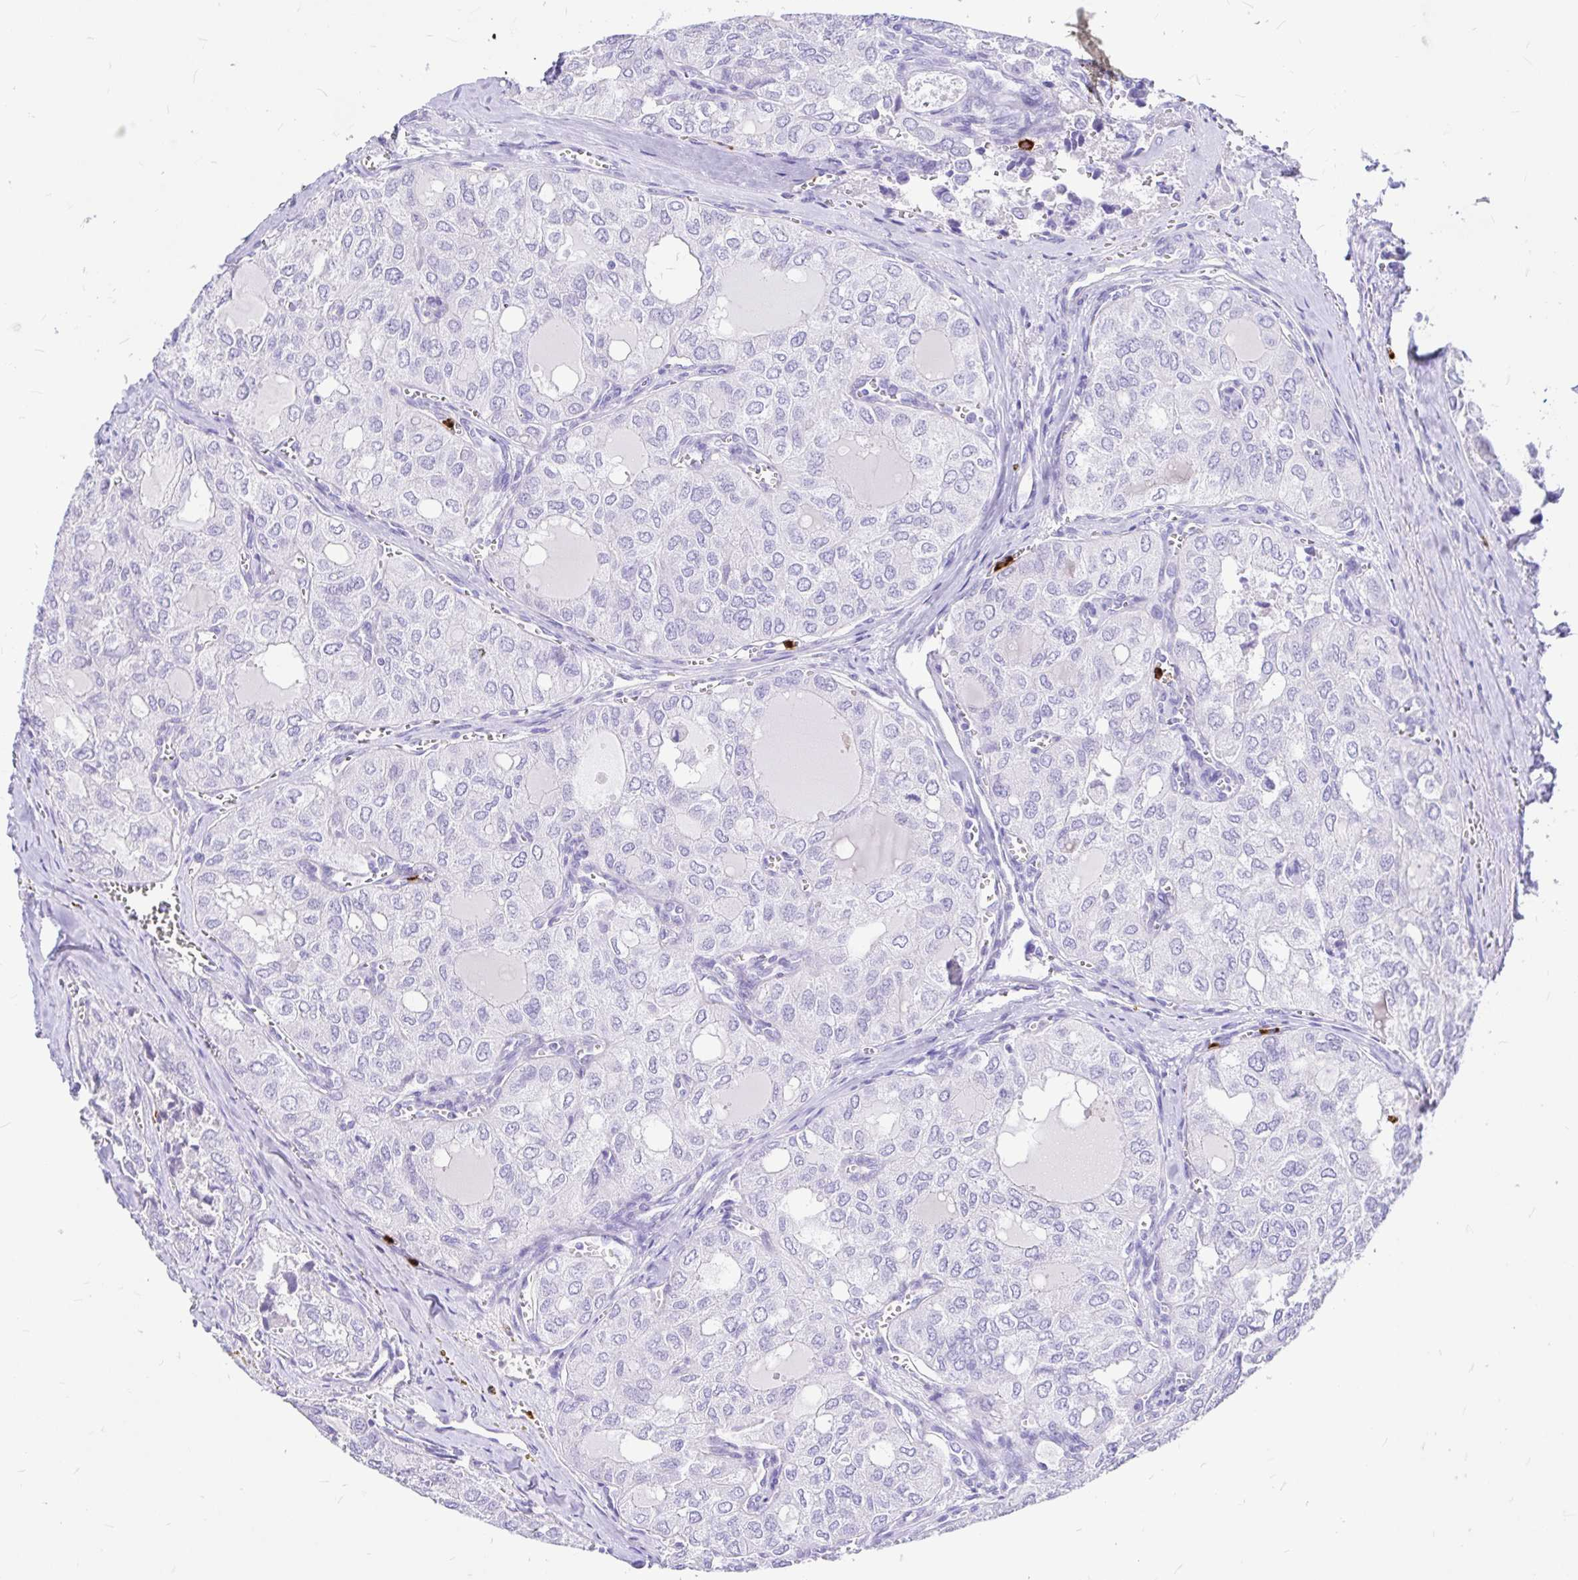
{"staining": {"intensity": "negative", "quantity": "none", "location": "none"}, "tissue": "thyroid cancer", "cell_type": "Tumor cells", "image_type": "cancer", "snomed": [{"axis": "morphology", "description": "Follicular adenoma carcinoma, NOS"}, {"axis": "topography", "description": "Thyroid gland"}], "caption": "A histopathology image of thyroid cancer stained for a protein reveals no brown staining in tumor cells.", "gene": "CLEC1B", "patient": {"sex": "male", "age": 75}}